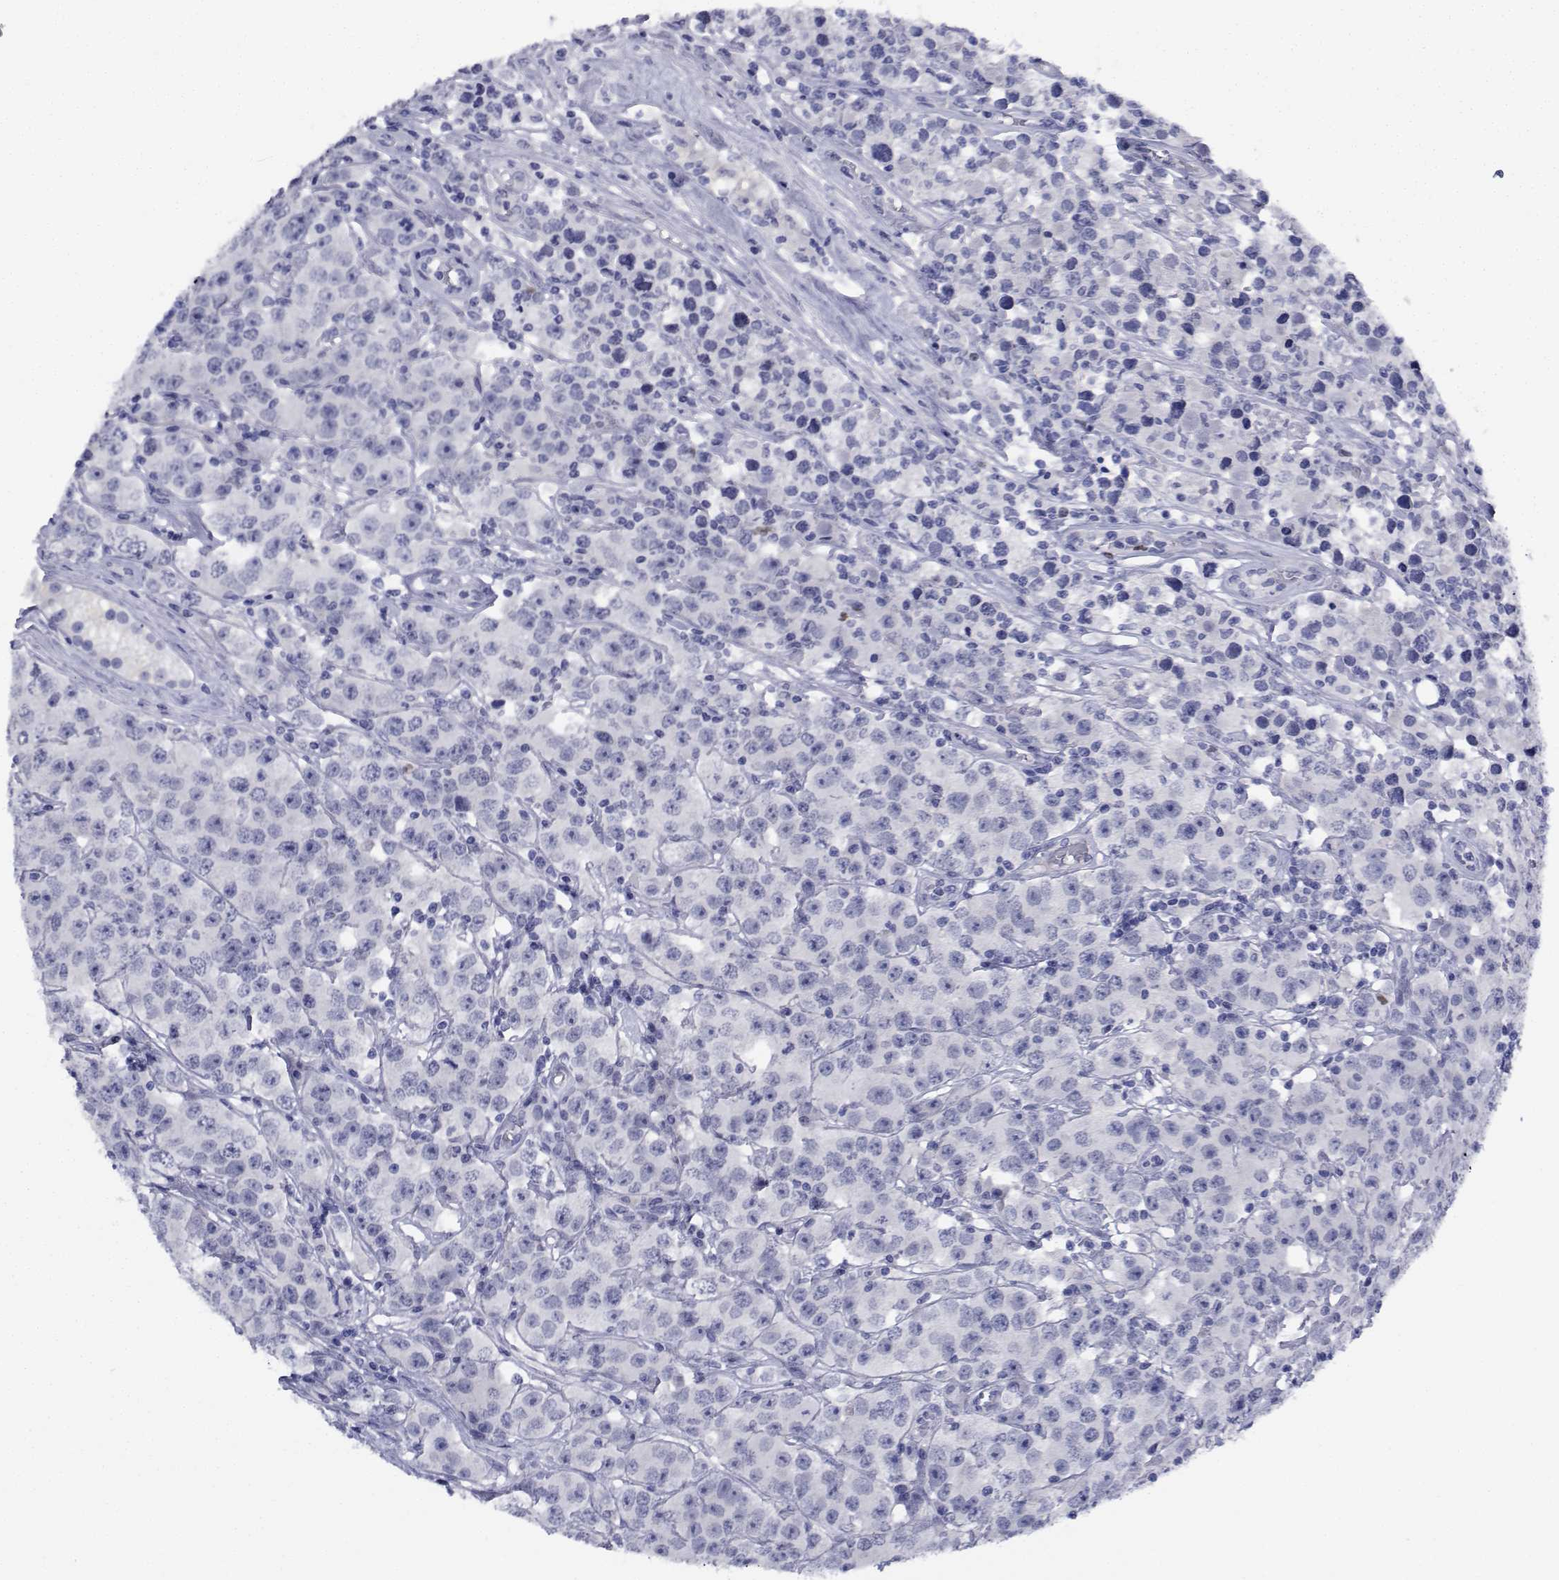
{"staining": {"intensity": "negative", "quantity": "none", "location": "none"}, "tissue": "testis cancer", "cell_type": "Tumor cells", "image_type": "cancer", "snomed": [{"axis": "morphology", "description": "Seminoma, NOS"}, {"axis": "topography", "description": "Testis"}], "caption": "Testis cancer was stained to show a protein in brown. There is no significant staining in tumor cells.", "gene": "PLXNA4", "patient": {"sex": "male", "age": 52}}